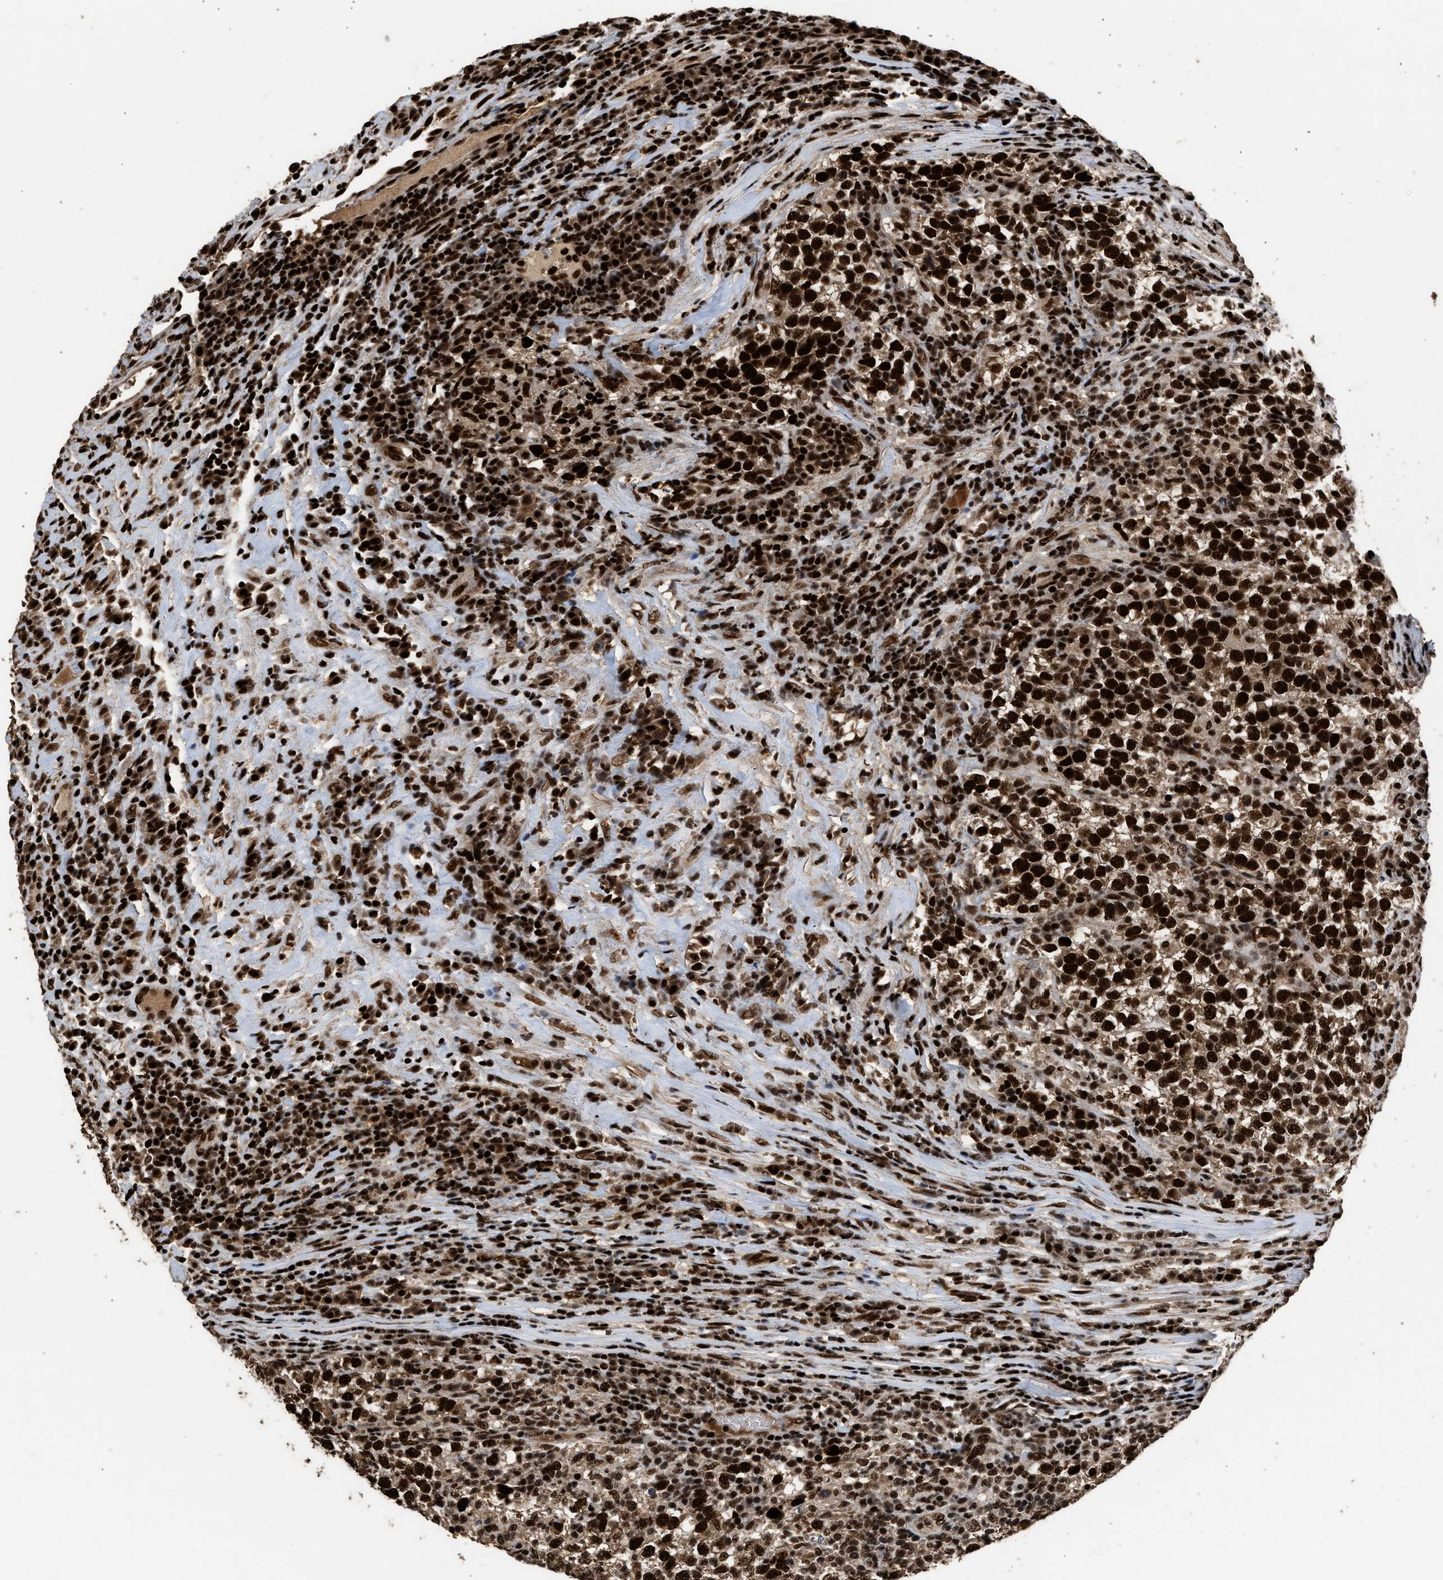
{"staining": {"intensity": "strong", "quantity": ">75%", "location": "cytoplasmic/membranous,nuclear"}, "tissue": "testis cancer", "cell_type": "Tumor cells", "image_type": "cancer", "snomed": [{"axis": "morphology", "description": "Seminoma, NOS"}, {"axis": "topography", "description": "Testis"}], "caption": "Seminoma (testis) was stained to show a protein in brown. There is high levels of strong cytoplasmic/membranous and nuclear staining in approximately >75% of tumor cells. (DAB IHC, brown staining for protein, blue staining for nuclei).", "gene": "PPP4R3B", "patient": {"sex": "male", "age": 43}}